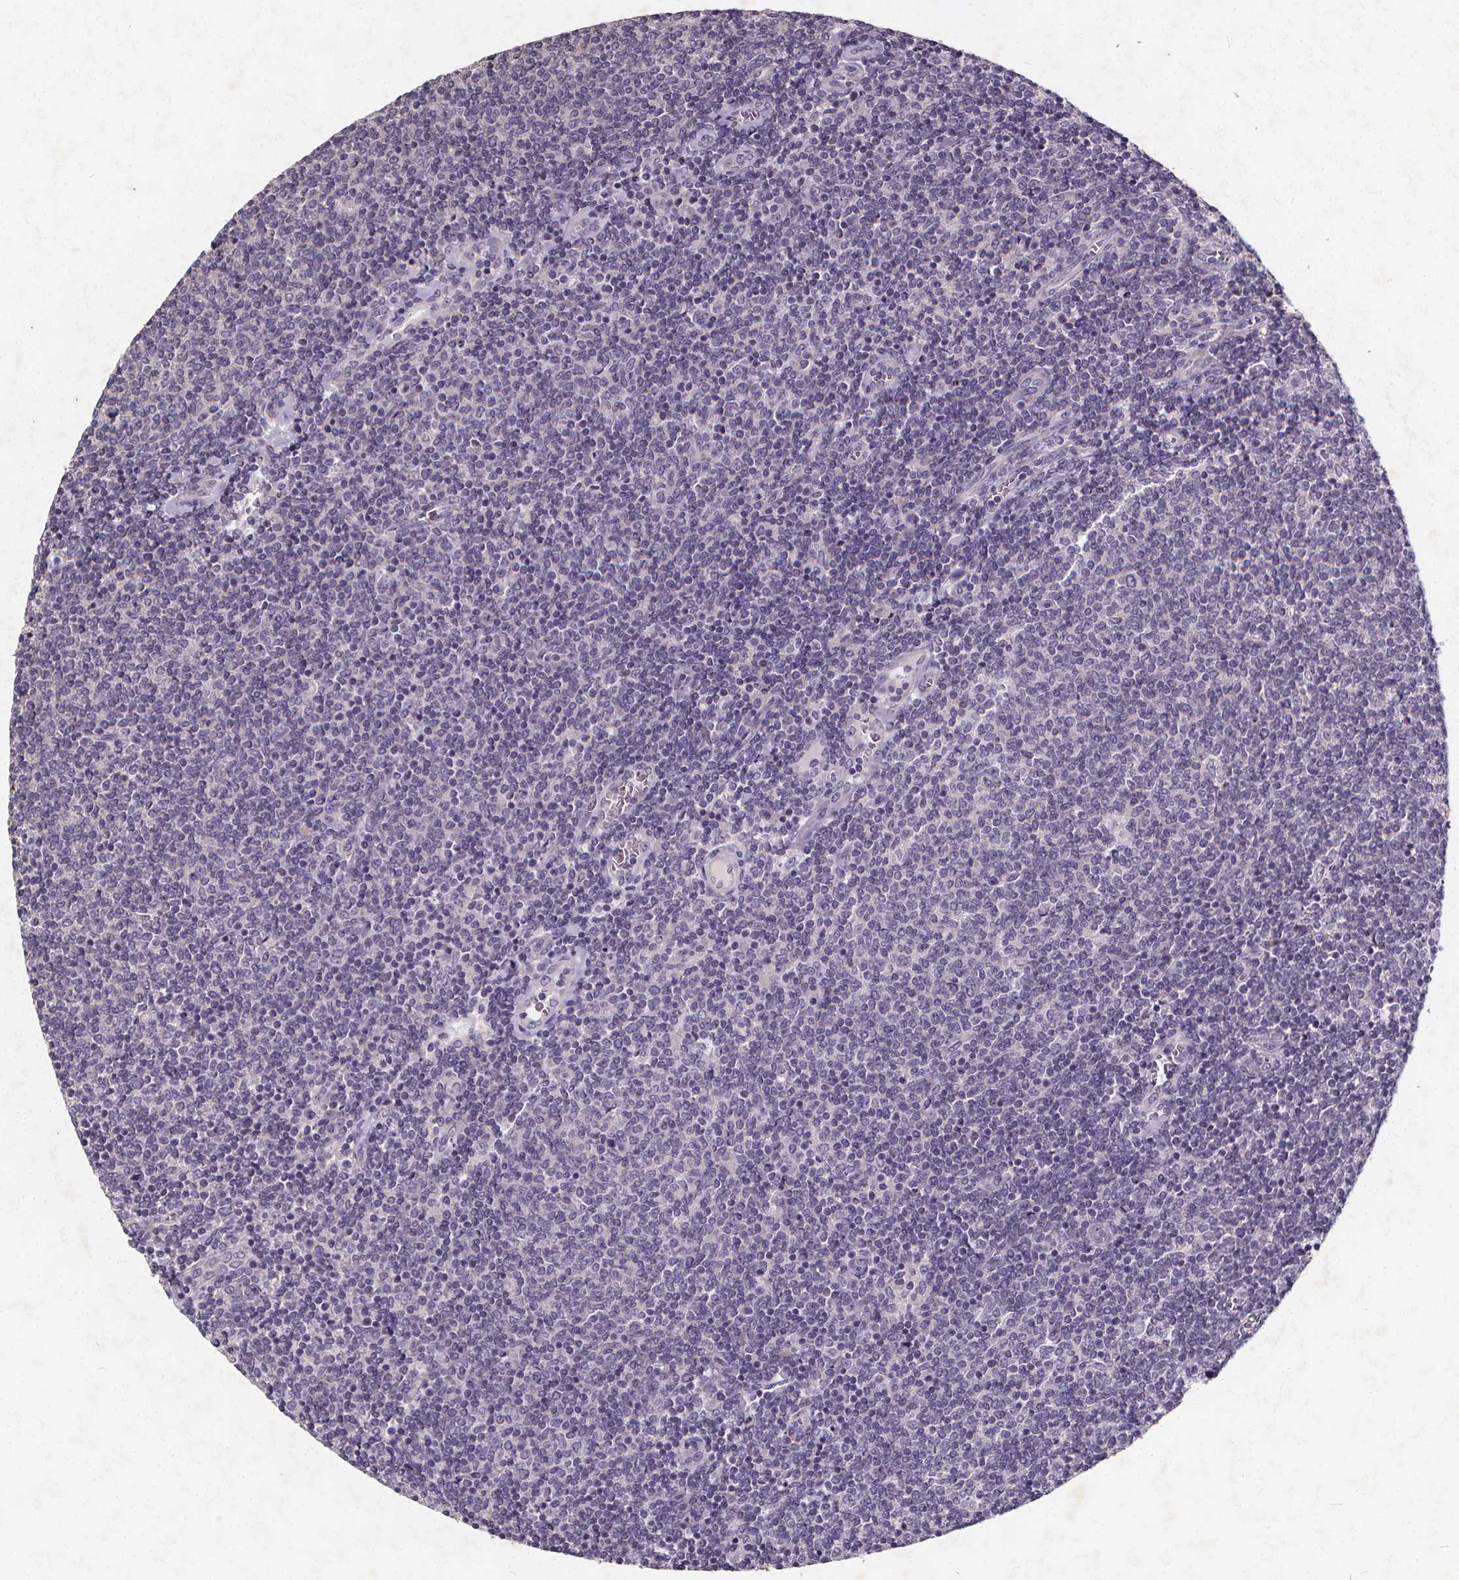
{"staining": {"intensity": "negative", "quantity": "none", "location": "none"}, "tissue": "lymphoma", "cell_type": "Tumor cells", "image_type": "cancer", "snomed": [{"axis": "morphology", "description": "Malignant lymphoma, non-Hodgkin's type, Low grade"}, {"axis": "topography", "description": "Lymph node"}], "caption": "This is an immunohistochemistry image of human malignant lymphoma, non-Hodgkin's type (low-grade). There is no staining in tumor cells.", "gene": "TSPAN14", "patient": {"sex": "male", "age": 52}}